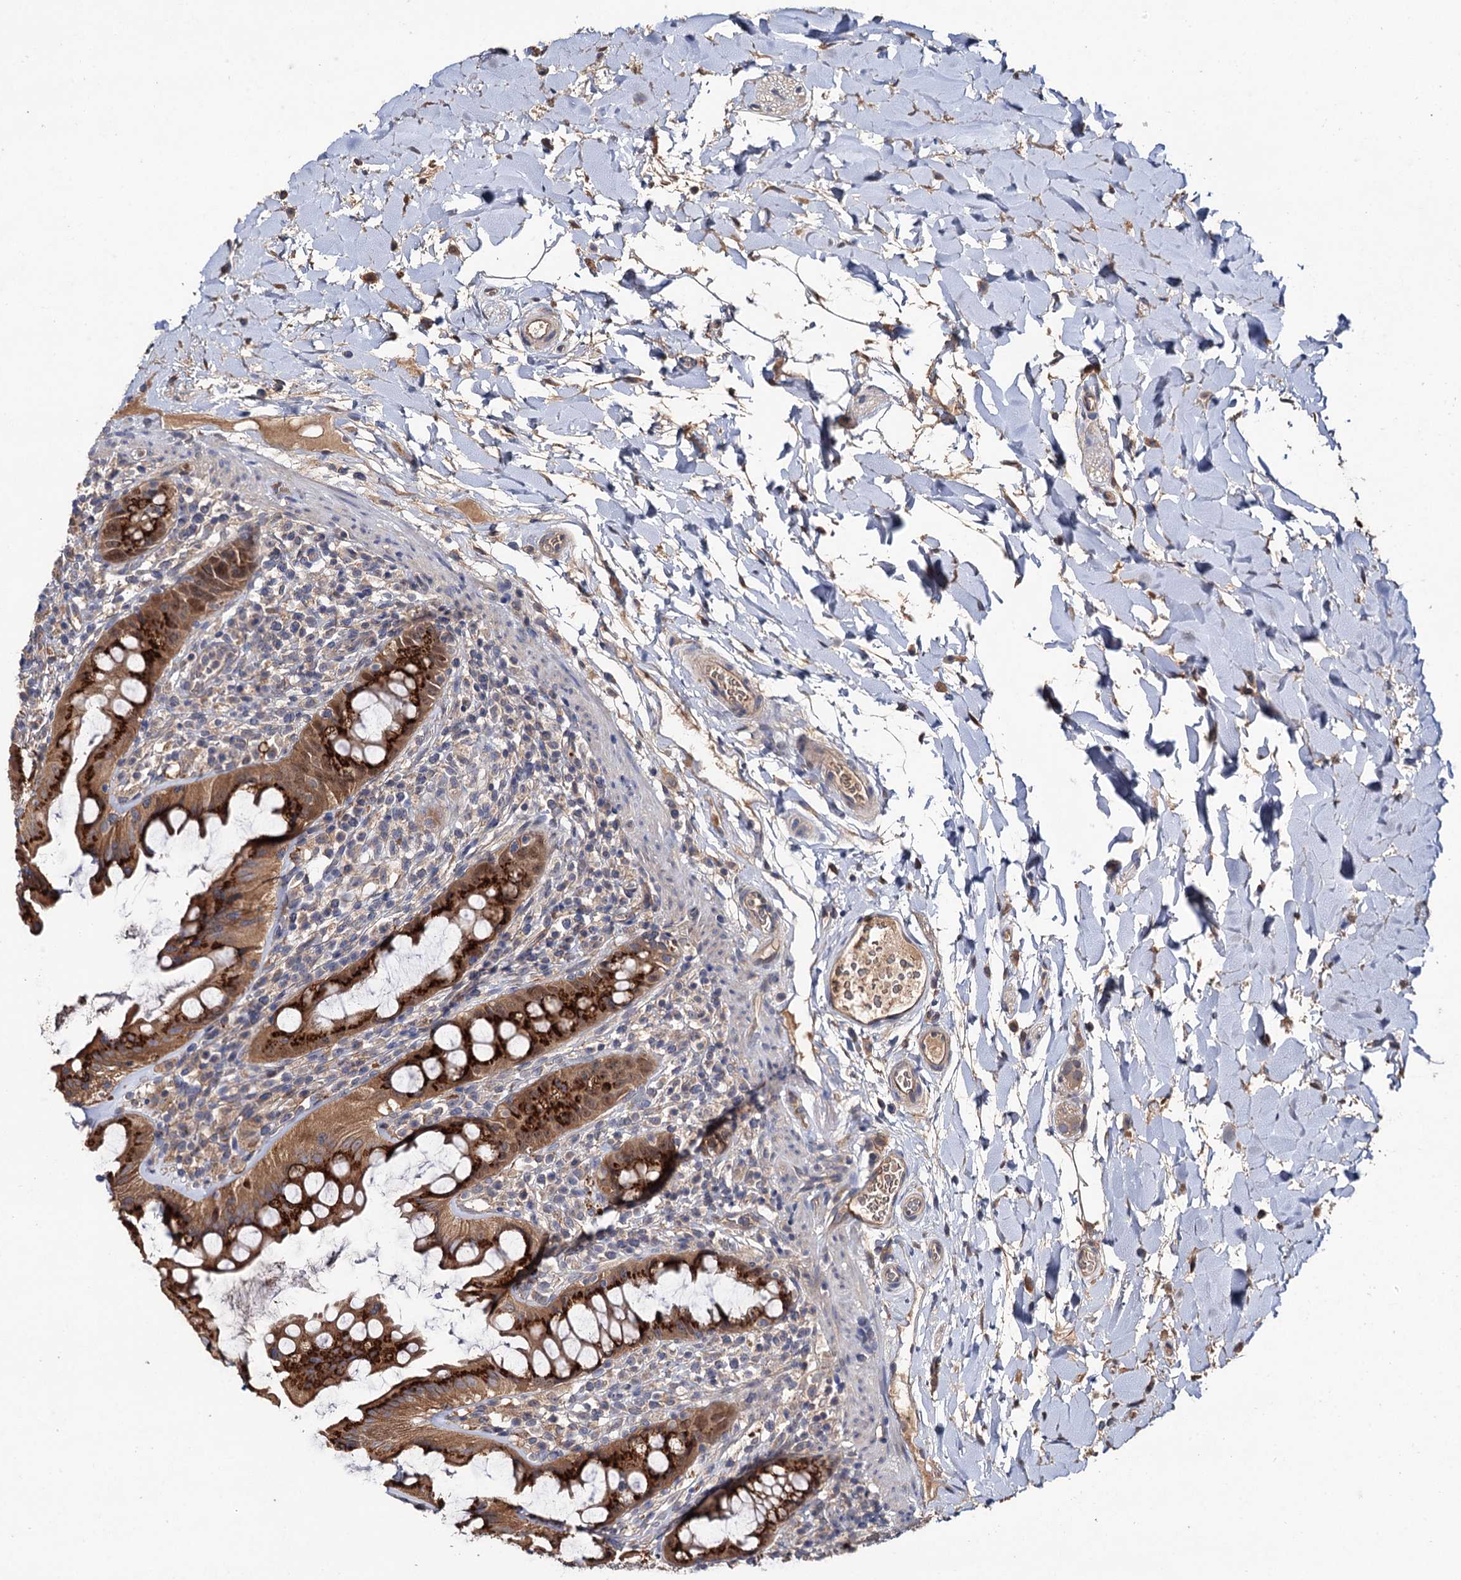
{"staining": {"intensity": "strong", "quantity": ">75%", "location": "cytoplasmic/membranous"}, "tissue": "rectum", "cell_type": "Glandular cells", "image_type": "normal", "snomed": [{"axis": "morphology", "description": "Normal tissue, NOS"}, {"axis": "topography", "description": "Rectum"}], "caption": "Rectum stained with DAB immunohistochemistry (IHC) exhibits high levels of strong cytoplasmic/membranous positivity in about >75% of glandular cells.", "gene": "NUDCD2", "patient": {"sex": "female", "age": 57}}